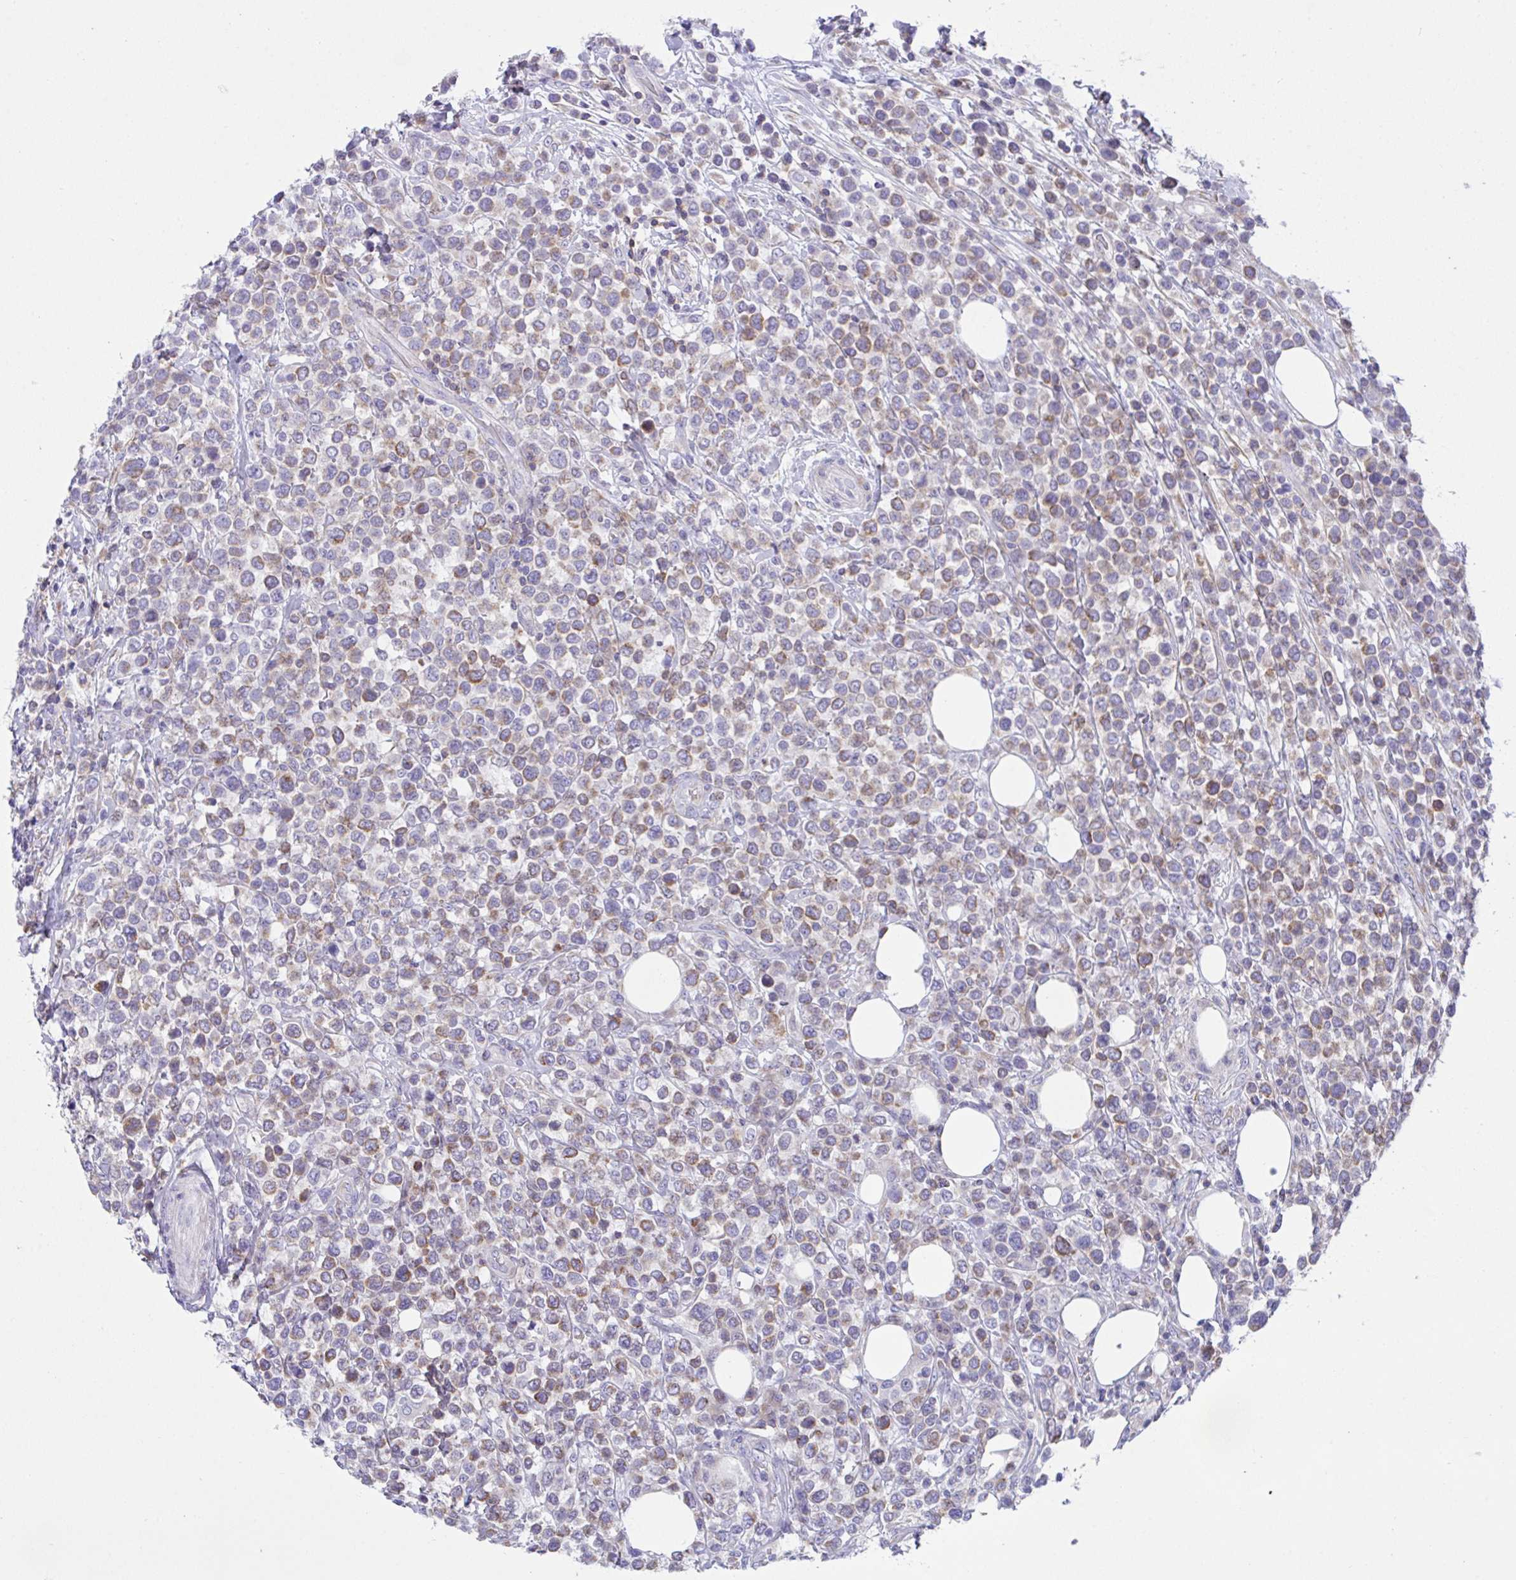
{"staining": {"intensity": "moderate", "quantity": "25%-75%", "location": "cytoplasmic/membranous"}, "tissue": "lymphoma", "cell_type": "Tumor cells", "image_type": "cancer", "snomed": [{"axis": "morphology", "description": "Malignant lymphoma, non-Hodgkin's type, High grade"}, {"axis": "topography", "description": "Soft tissue"}], "caption": "Immunohistochemistry micrograph of lymphoma stained for a protein (brown), which exhibits medium levels of moderate cytoplasmic/membranous positivity in about 25%-75% of tumor cells.", "gene": "MIA3", "patient": {"sex": "female", "age": 56}}